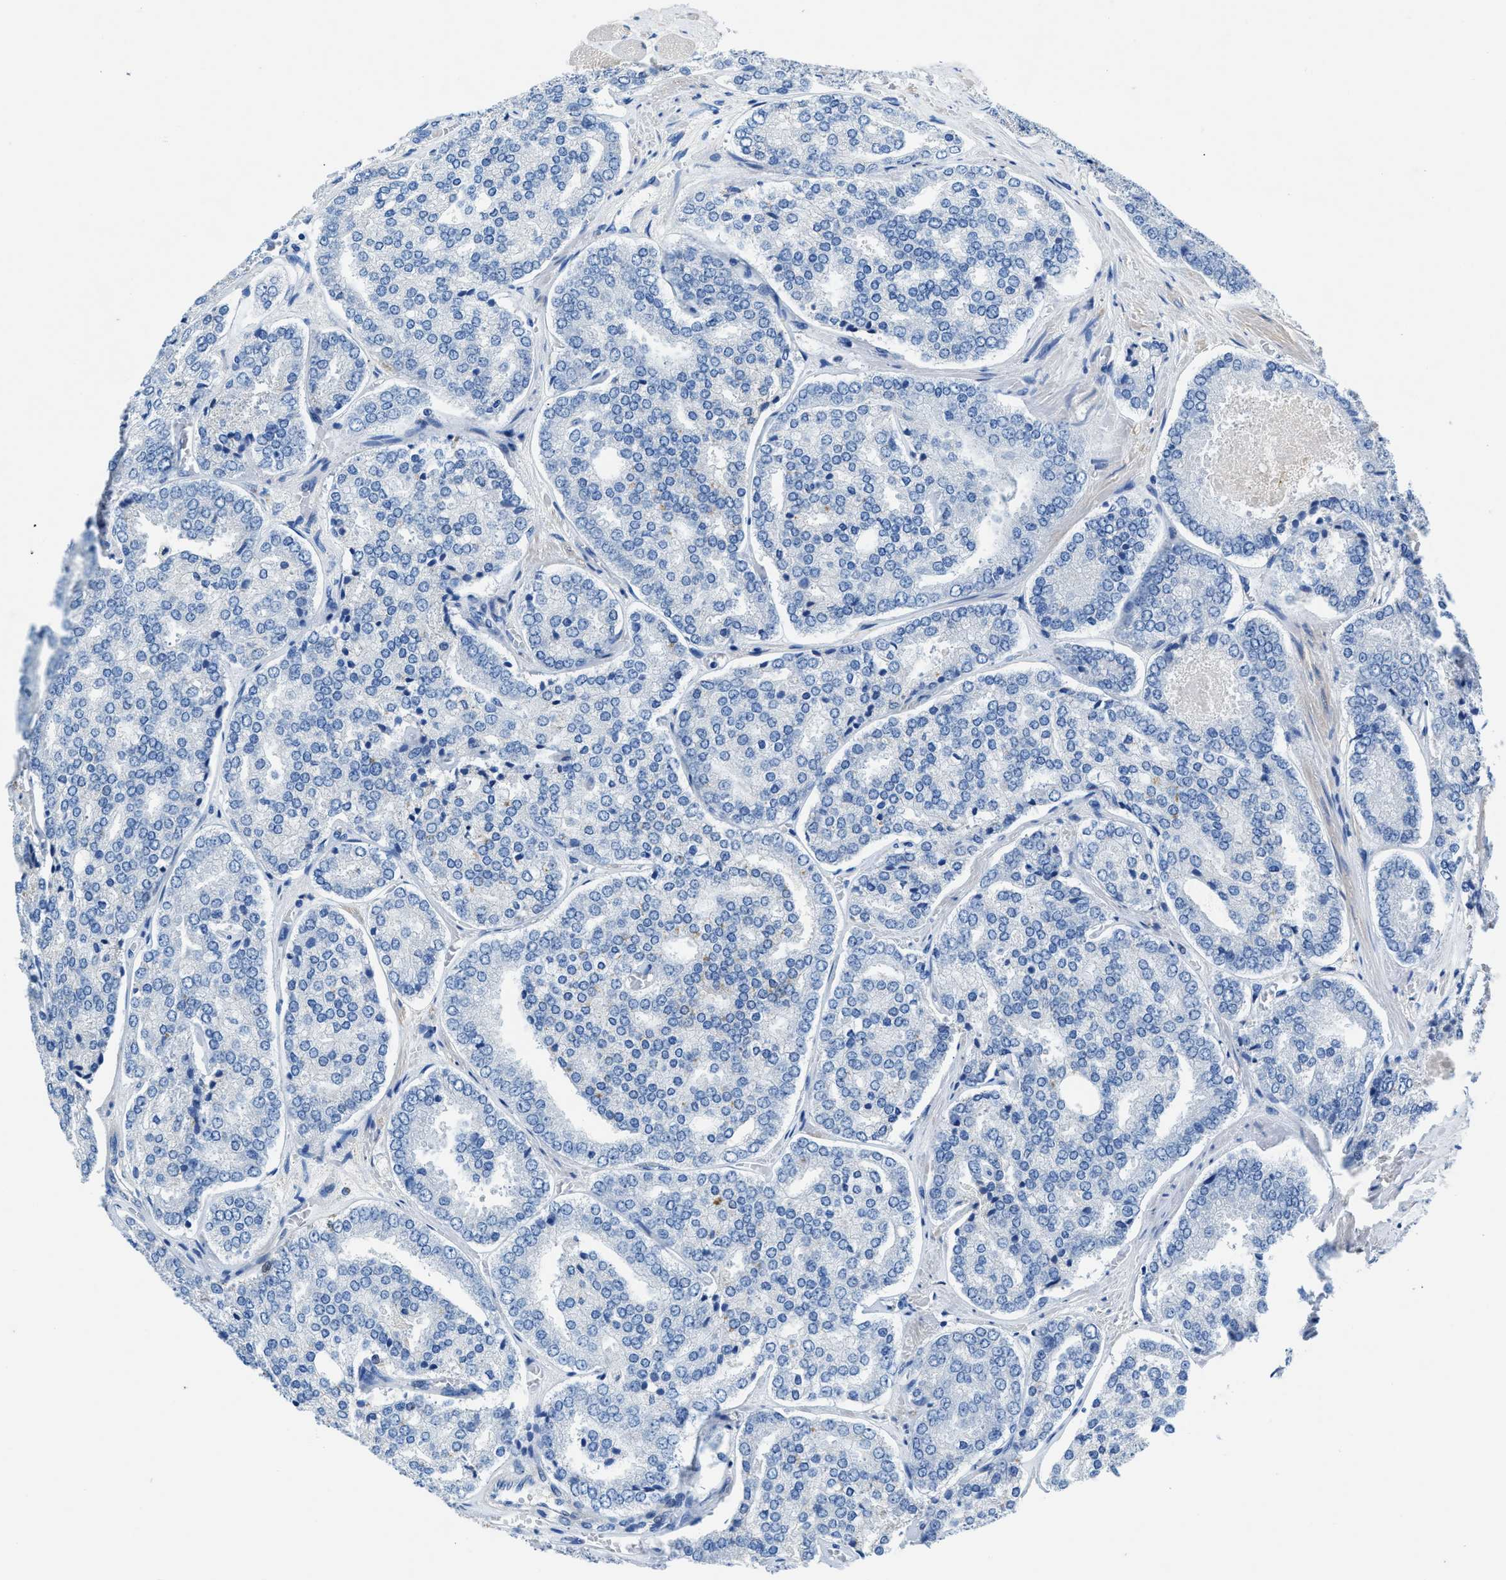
{"staining": {"intensity": "negative", "quantity": "none", "location": "none"}, "tissue": "prostate cancer", "cell_type": "Tumor cells", "image_type": "cancer", "snomed": [{"axis": "morphology", "description": "Adenocarcinoma, High grade"}, {"axis": "topography", "description": "Prostate"}], "caption": "This is an immunohistochemistry (IHC) micrograph of human prostate adenocarcinoma (high-grade). There is no expression in tumor cells.", "gene": "SLC10A6", "patient": {"sex": "male", "age": 65}}